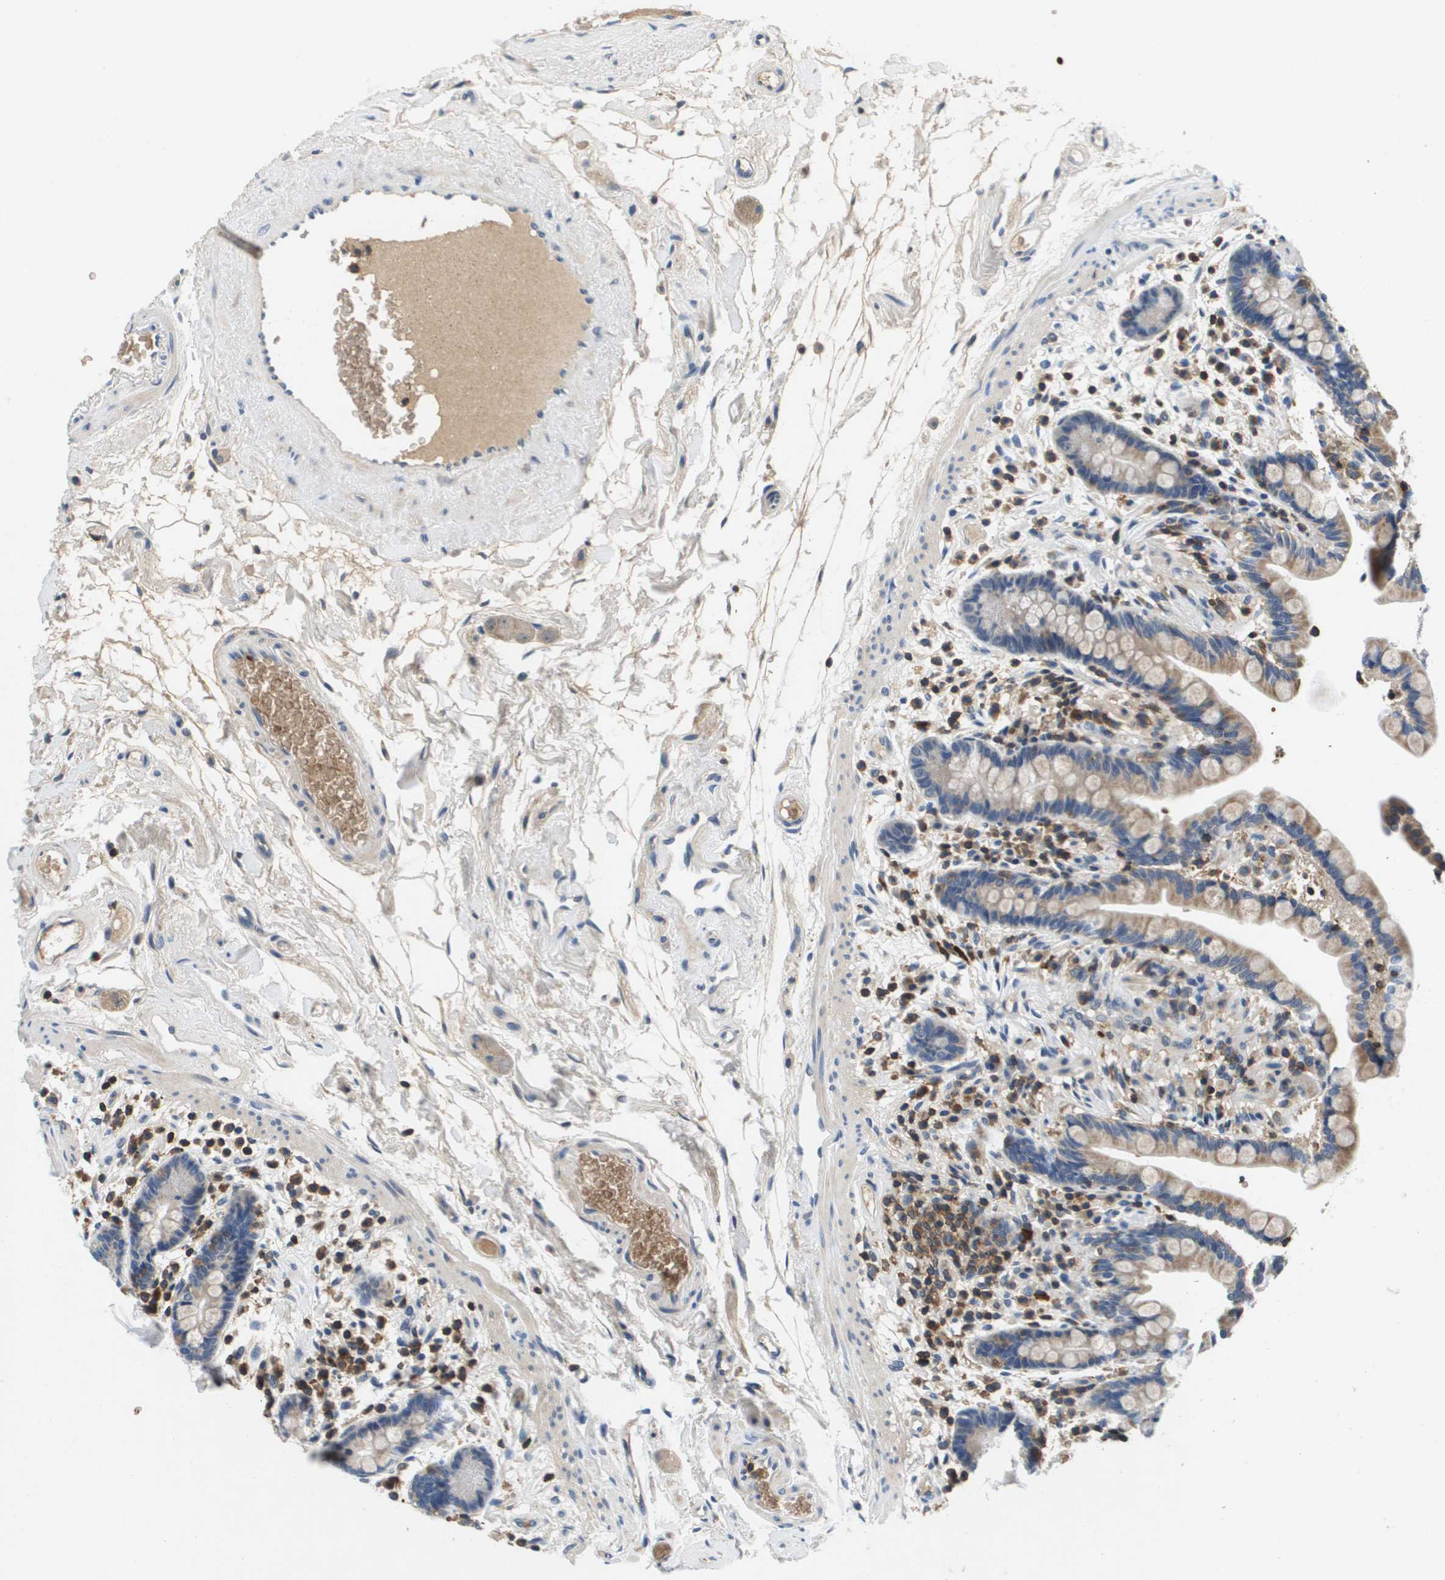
{"staining": {"intensity": "negative", "quantity": "none", "location": "none"}, "tissue": "colon", "cell_type": "Endothelial cells", "image_type": "normal", "snomed": [{"axis": "morphology", "description": "Normal tissue, NOS"}, {"axis": "topography", "description": "Colon"}], "caption": "The IHC image has no significant staining in endothelial cells of colon.", "gene": "KCNQ5", "patient": {"sex": "male", "age": 73}}